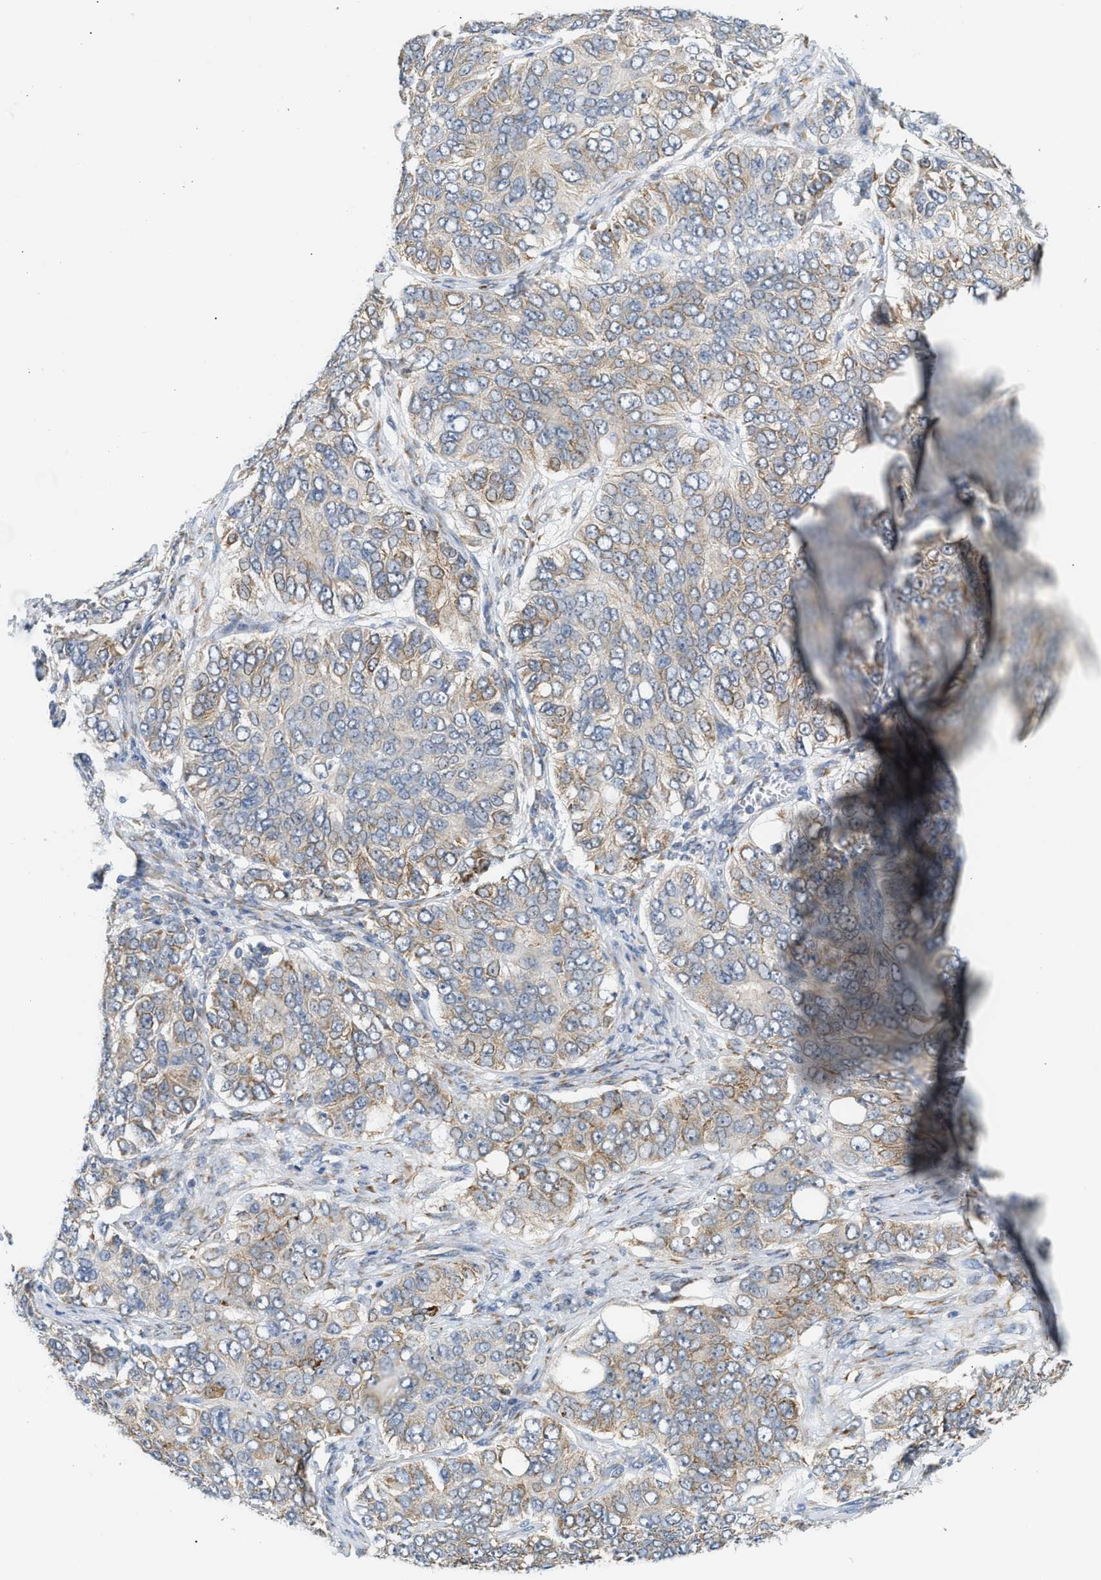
{"staining": {"intensity": "moderate", "quantity": "25%-75%", "location": "cytoplasmic/membranous"}, "tissue": "ovarian cancer", "cell_type": "Tumor cells", "image_type": "cancer", "snomed": [{"axis": "morphology", "description": "Carcinoma, endometroid"}, {"axis": "topography", "description": "Ovary"}], "caption": "Protein staining of ovarian cancer (endometroid carcinoma) tissue reveals moderate cytoplasmic/membranous expression in approximately 25%-75% of tumor cells.", "gene": "KCNC2", "patient": {"sex": "female", "age": 51}}